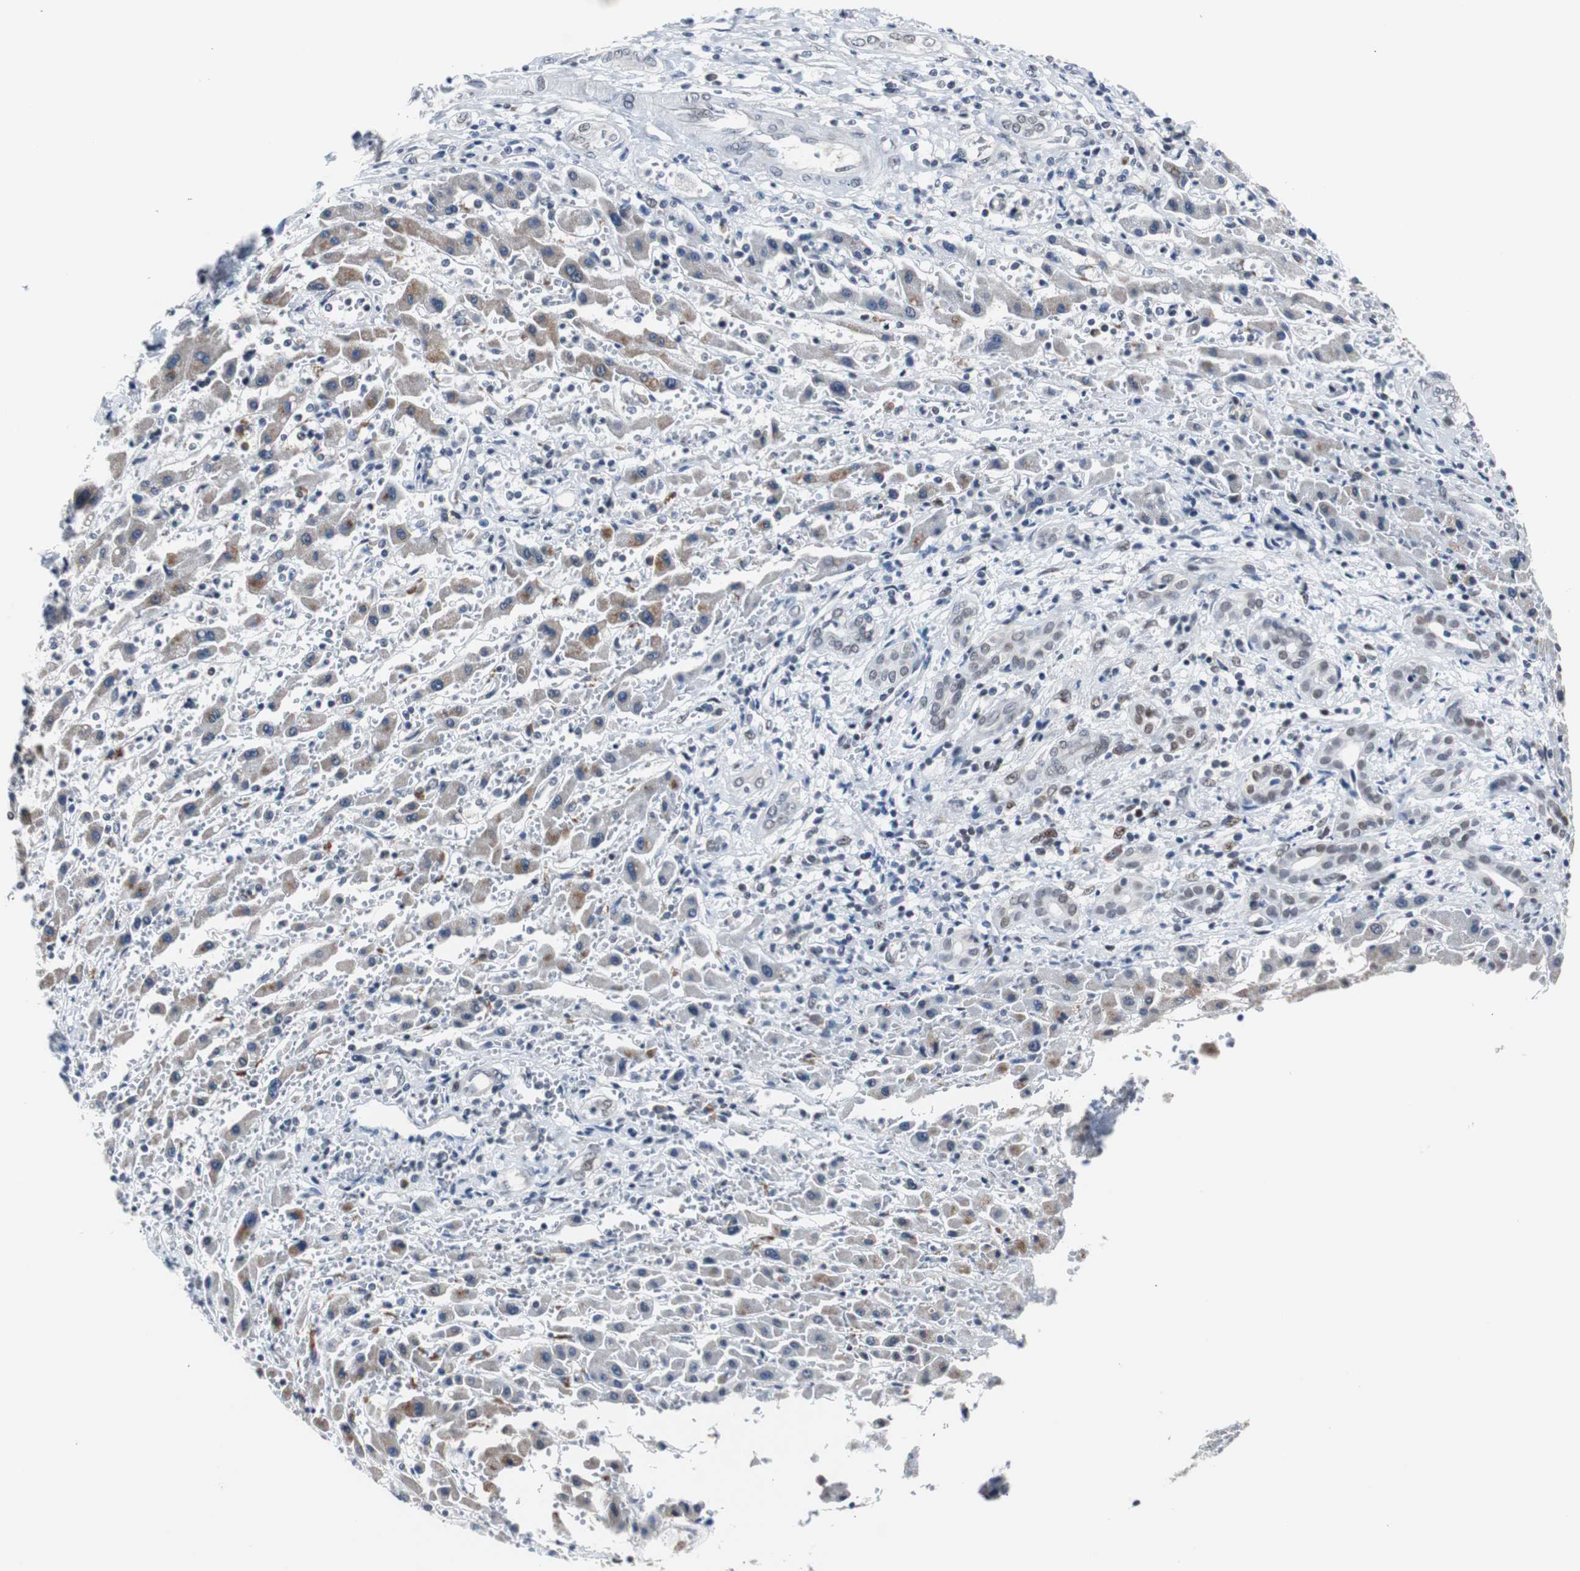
{"staining": {"intensity": "negative", "quantity": "none", "location": "none"}, "tissue": "liver cancer", "cell_type": "Tumor cells", "image_type": "cancer", "snomed": [{"axis": "morphology", "description": "Cholangiocarcinoma"}, {"axis": "topography", "description": "Liver"}], "caption": "A micrograph of cholangiocarcinoma (liver) stained for a protein shows no brown staining in tumor cells.", "gene": "ZHX2", "patient": {"sex": "male", "age": 57}}